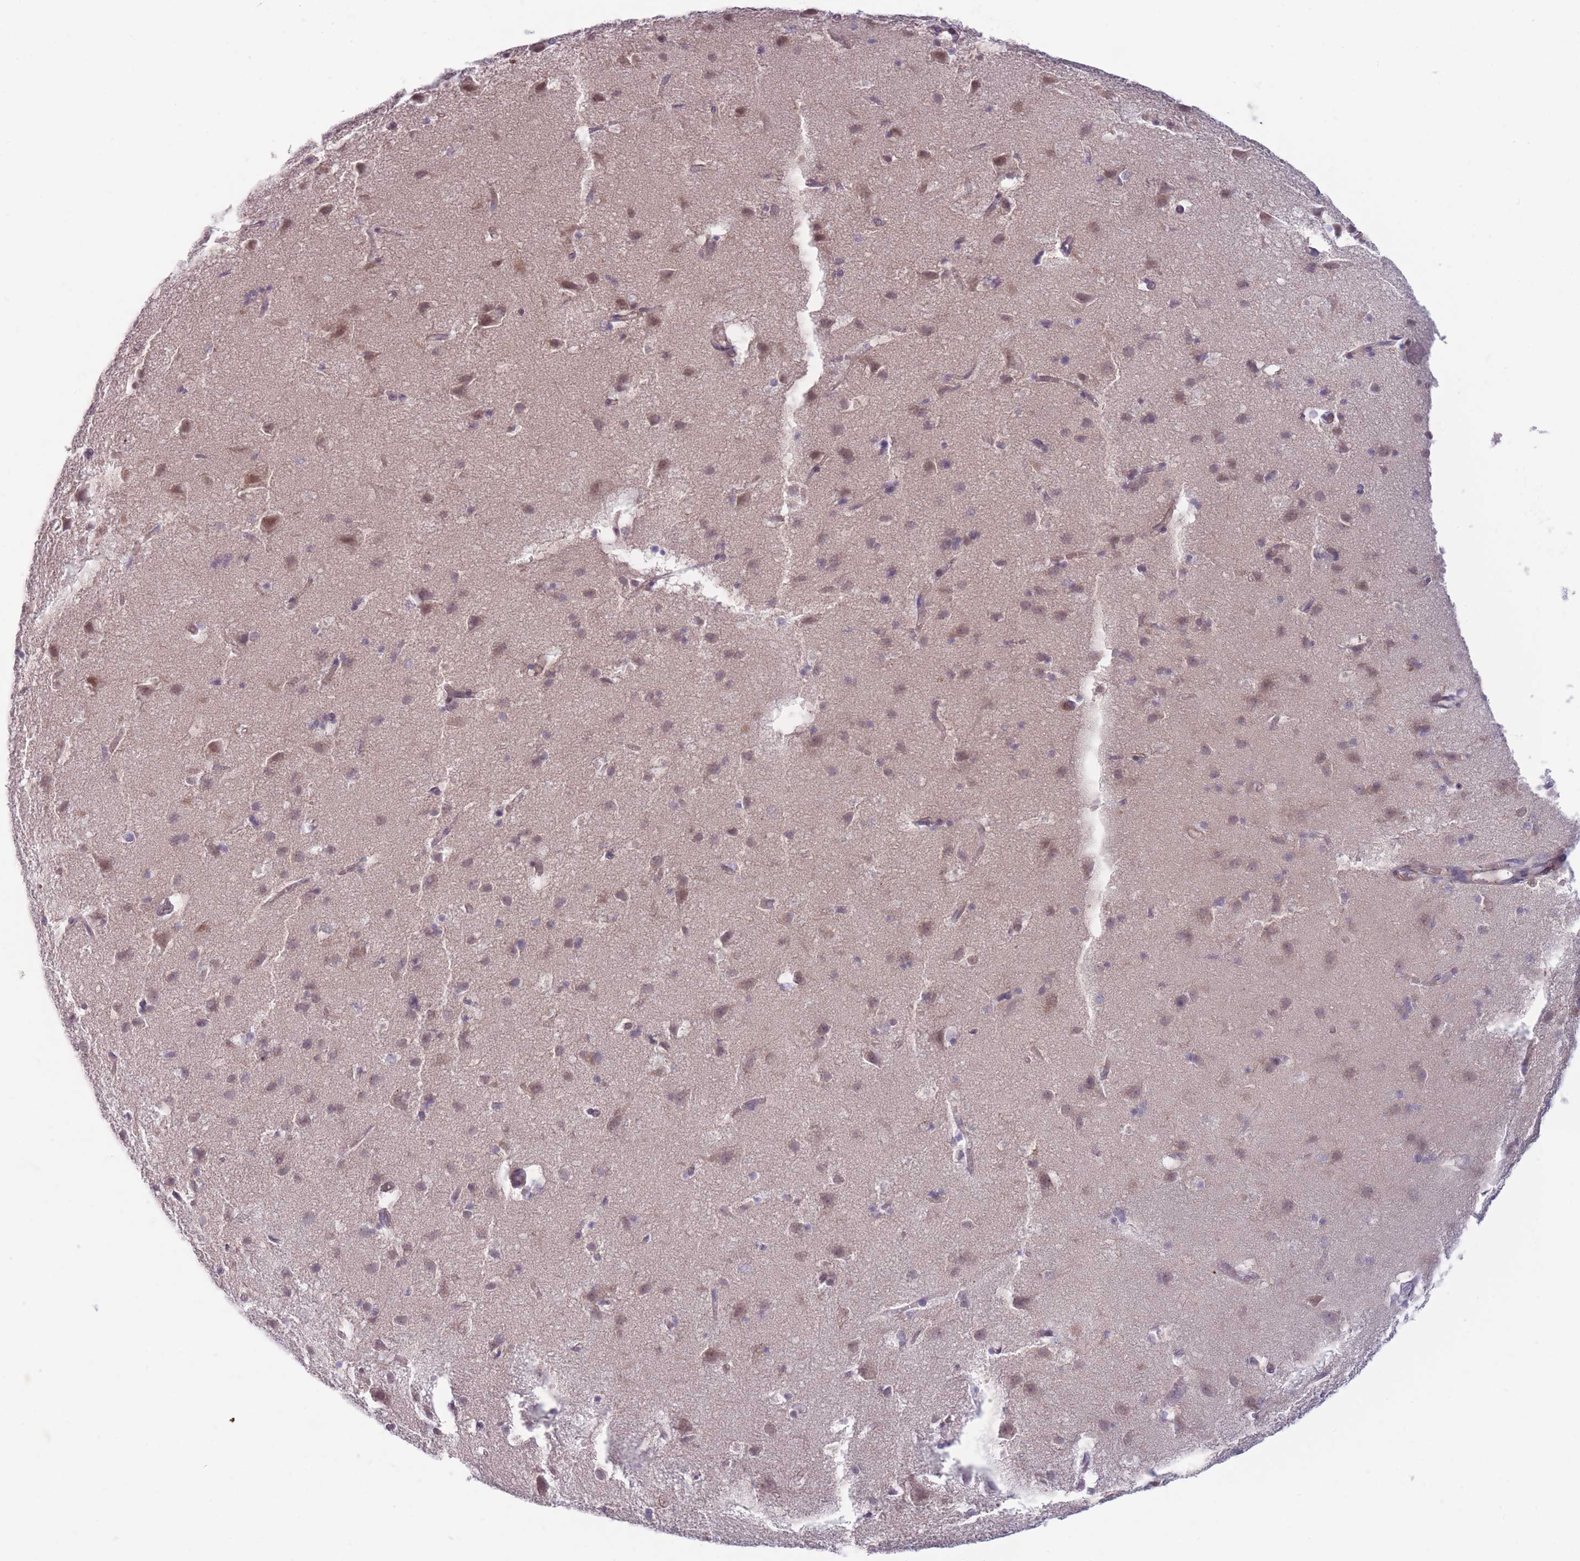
{"staining": {"intensity": "weak", "quantity": ">75%", "location": "cytoplasmic/membranous"}, "tissue": "cerebral cortex", "cell_type": "Endothelial cells", "image_type": "normal", "snomed": [{"axis": "morphology", "description": "Normal tissue, NOS"}, {"axis": "topography", "description": "Cerebral cortex"}], "caption": "Cerebral cortex stained for a protein exhibits weak cytoplasmic/membranous positivity in endothelial cells. (DAB IHC with brightfield microscopy, high magnification).", "gene": "PNPLA5", "patient": {"sex": "male", "age": 54}}